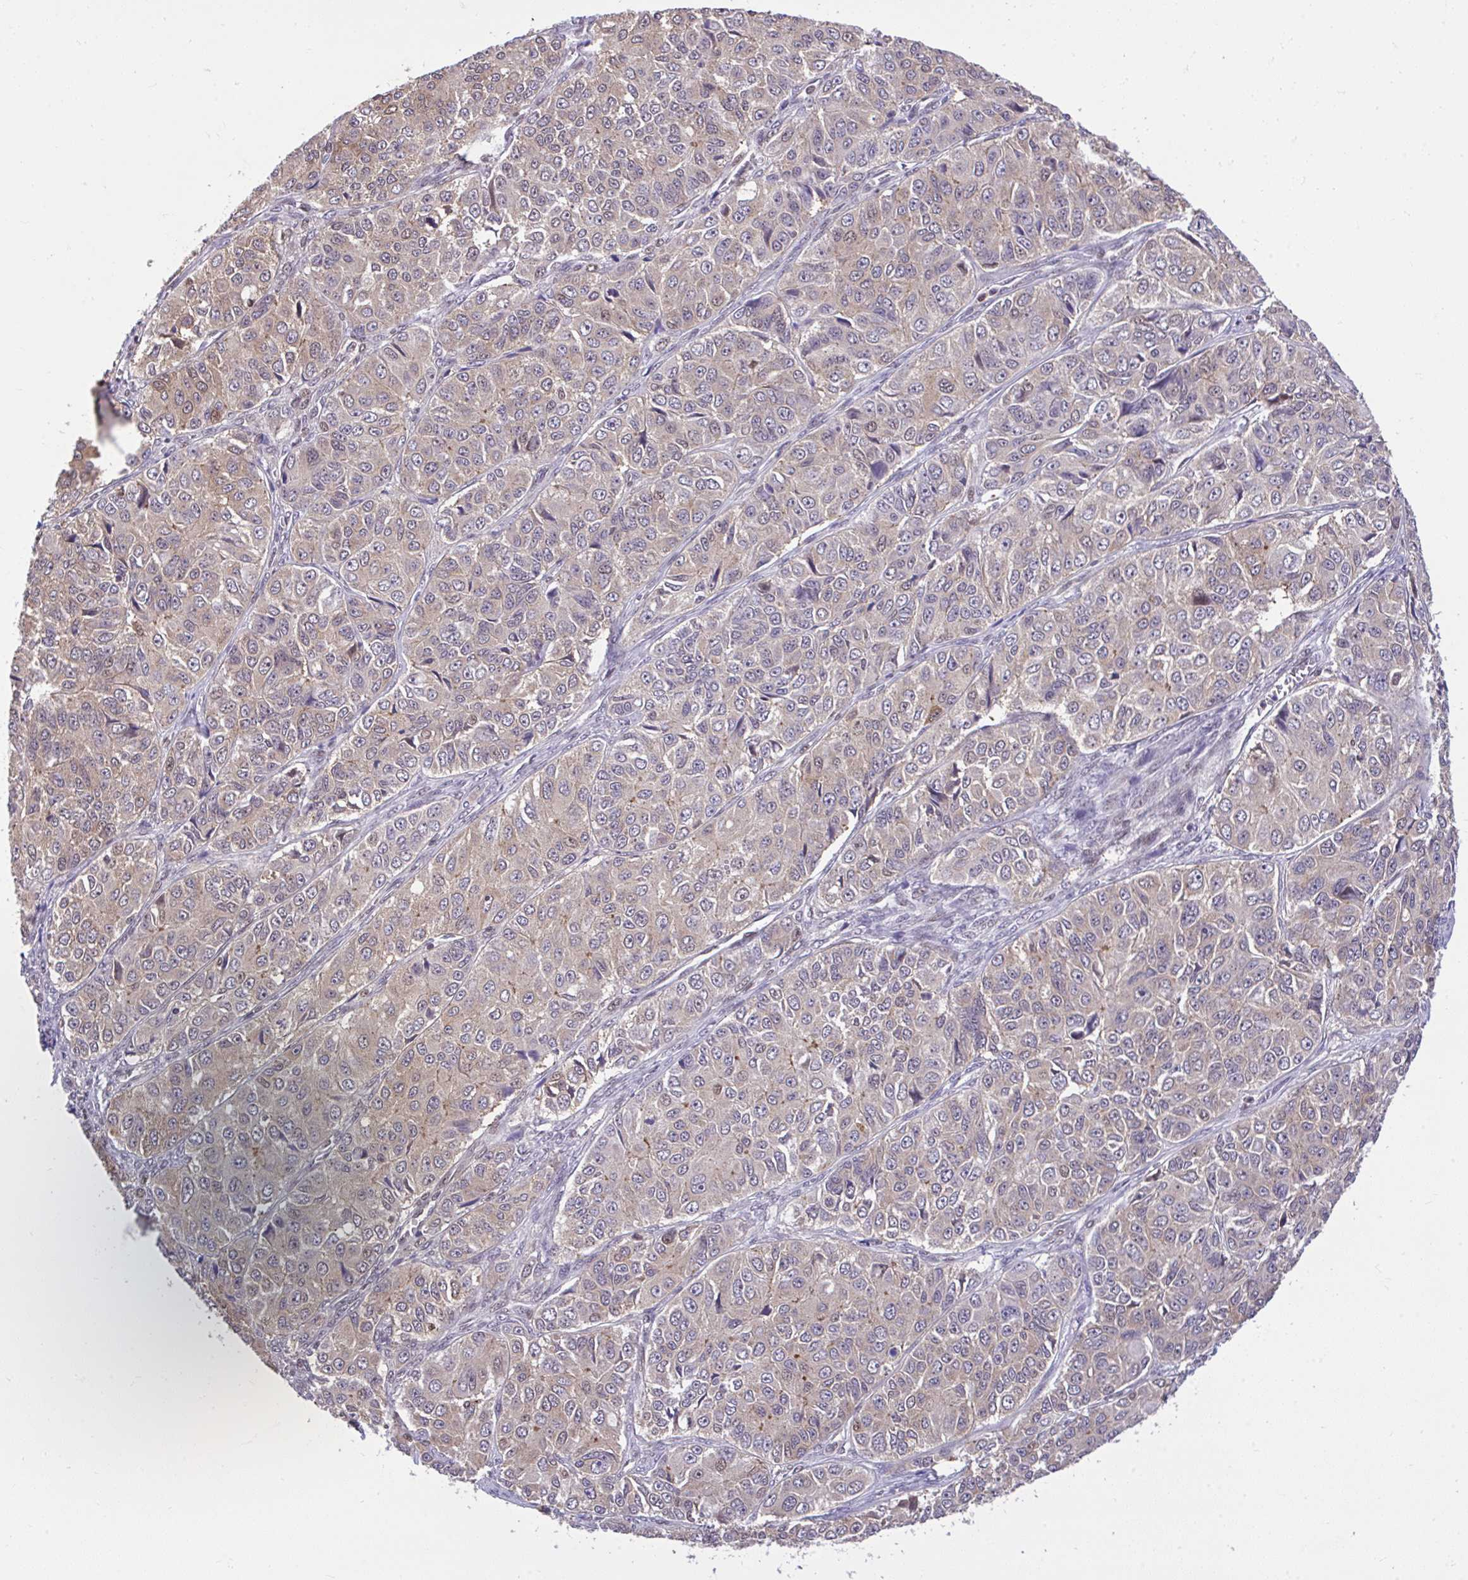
{"staining": {"intensity": "weak", "quantity": ">75%", "location": "cytoplasmic/membranous"}, "tissue": "ovarian cancer", "cell_type": "Tumor cells", "image_type": "cancer", "snomed": [{"axis": "morphology", "description": "Carcinoma, endometroid"}, {"axis": "topography", "description": "Ovary"}], "caption": "DAB (3,3'-diaminobenzidine) immunohistochemical staining of human ovarian cancer exhibits weak cytoplasmic/membranous protein positivity in about >75% of tumor cells.", "gene": "GLIS3", "patient": {"sex": "female", "age": 51}}